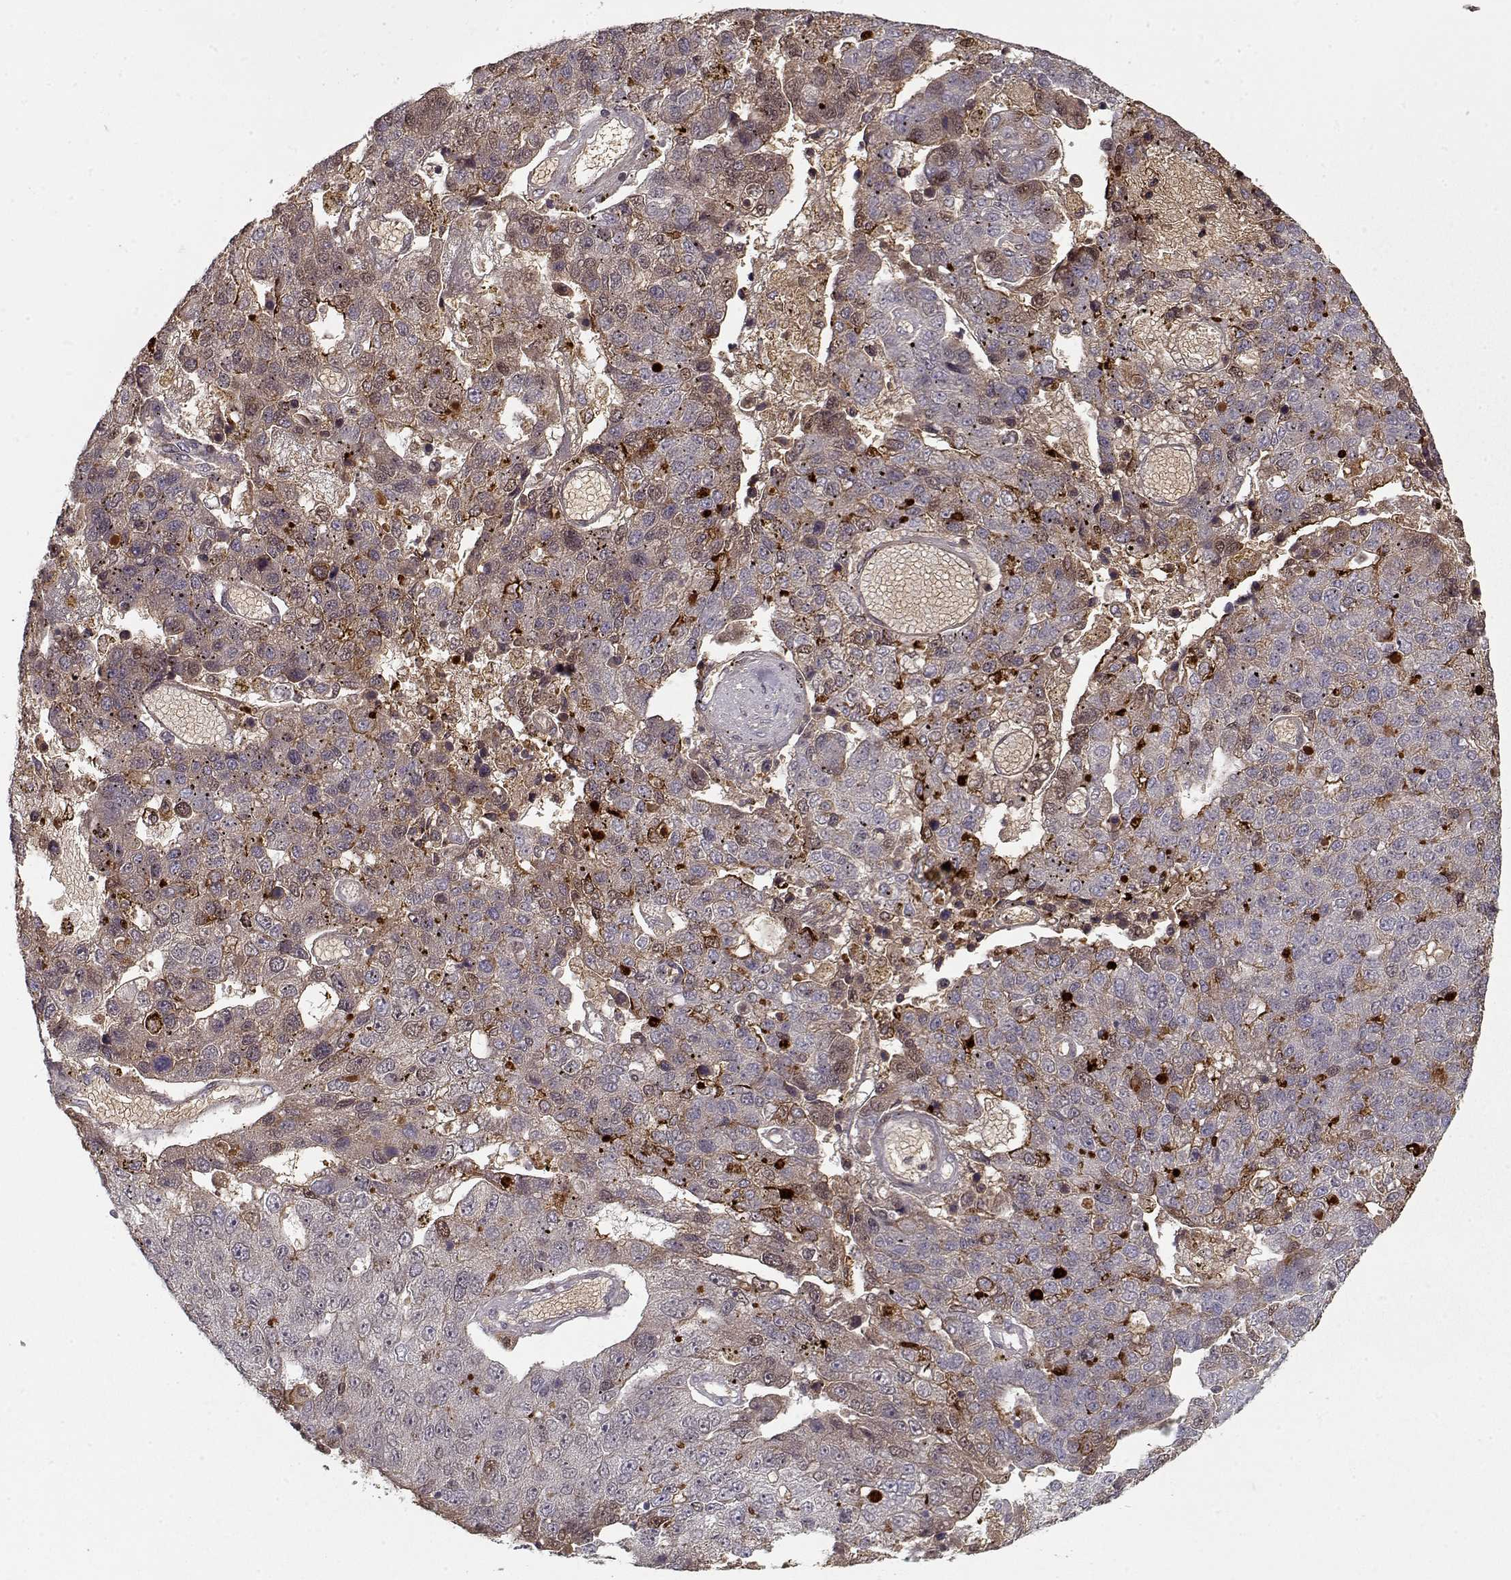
{"staining": {"intensity": "weak", "quantity": "25%-75%", "location": "cytoplasmic/membranous"}, "tissue": "pancreatic cancer", "cell_type": "Tumor cells", "image_type": "cancer", "snomed": [{"axis": "morphology", "description": "Adenocarcinoma, NOS"}, {"axis": "topography", "description": "Pancreas"}], "caption": "A brown stain shows weak cytoplasmic/membranous expression of a protein in human pancreatic cancer tumor cells. The staining was performed using DAB (3,3'-diaminobenzidine) to visualize the protein expression in brown, while the nuclei were stained in blue with hematoxylin (Magnification: 20x).", "gene": "AFM", "patient": {"sex": "female", "age": 61}}